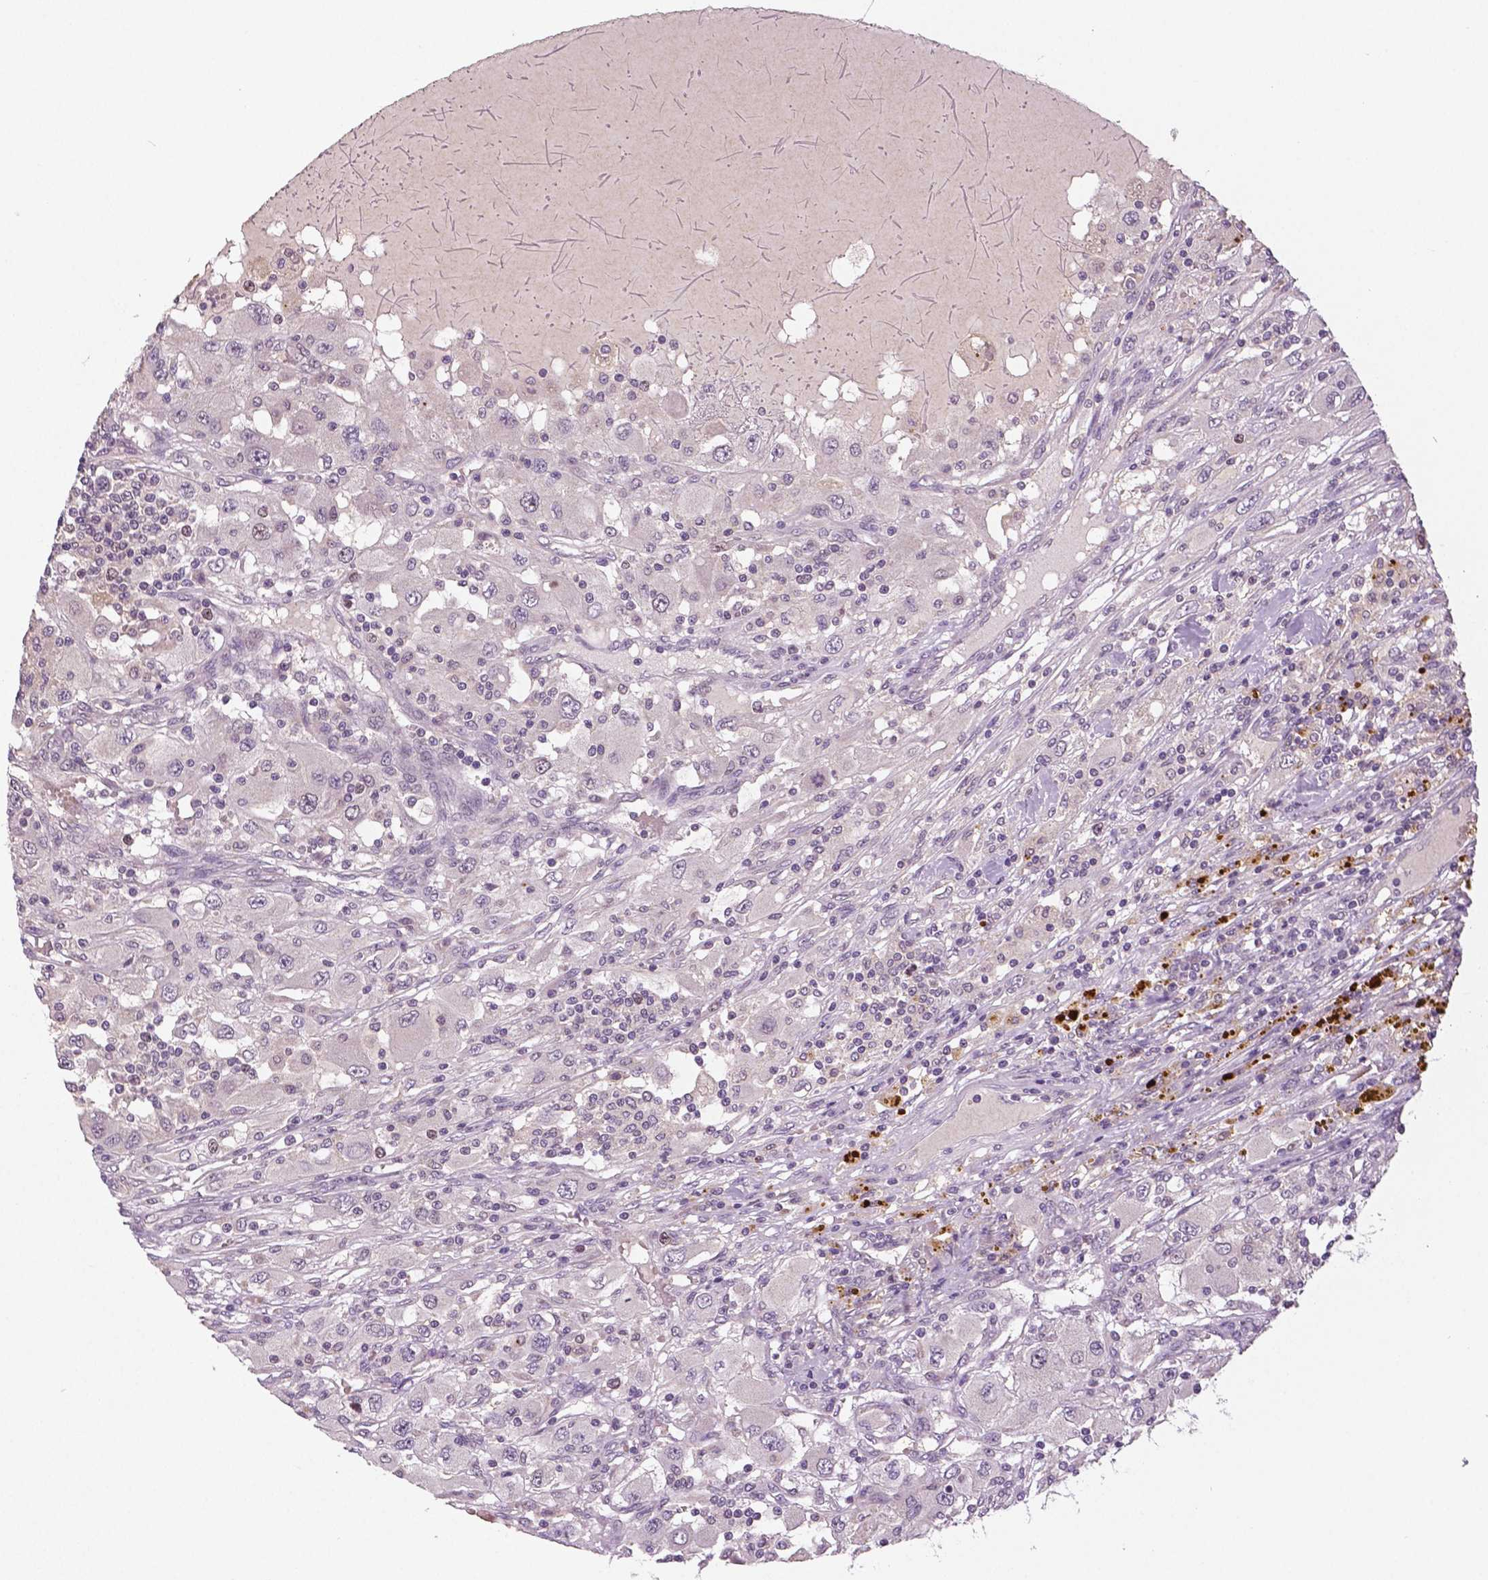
{"staining": {"intensity": "negative", "quantity": "none", "location": "none"}, "tissue": "renal cancer", "cell_type": "Tumor cells", "image_type": "cancer", "snomed": [{"axis": "morphology", "description": "Adenocarcinoma, NOS"}, {"axis": "topography", "description": "Kidney"}], "caption": "The image shows no staining of tumor cells in renal adenocarcinoma.", "gene": "MKI67", "patient": {"sex": "female", "age": 67}}